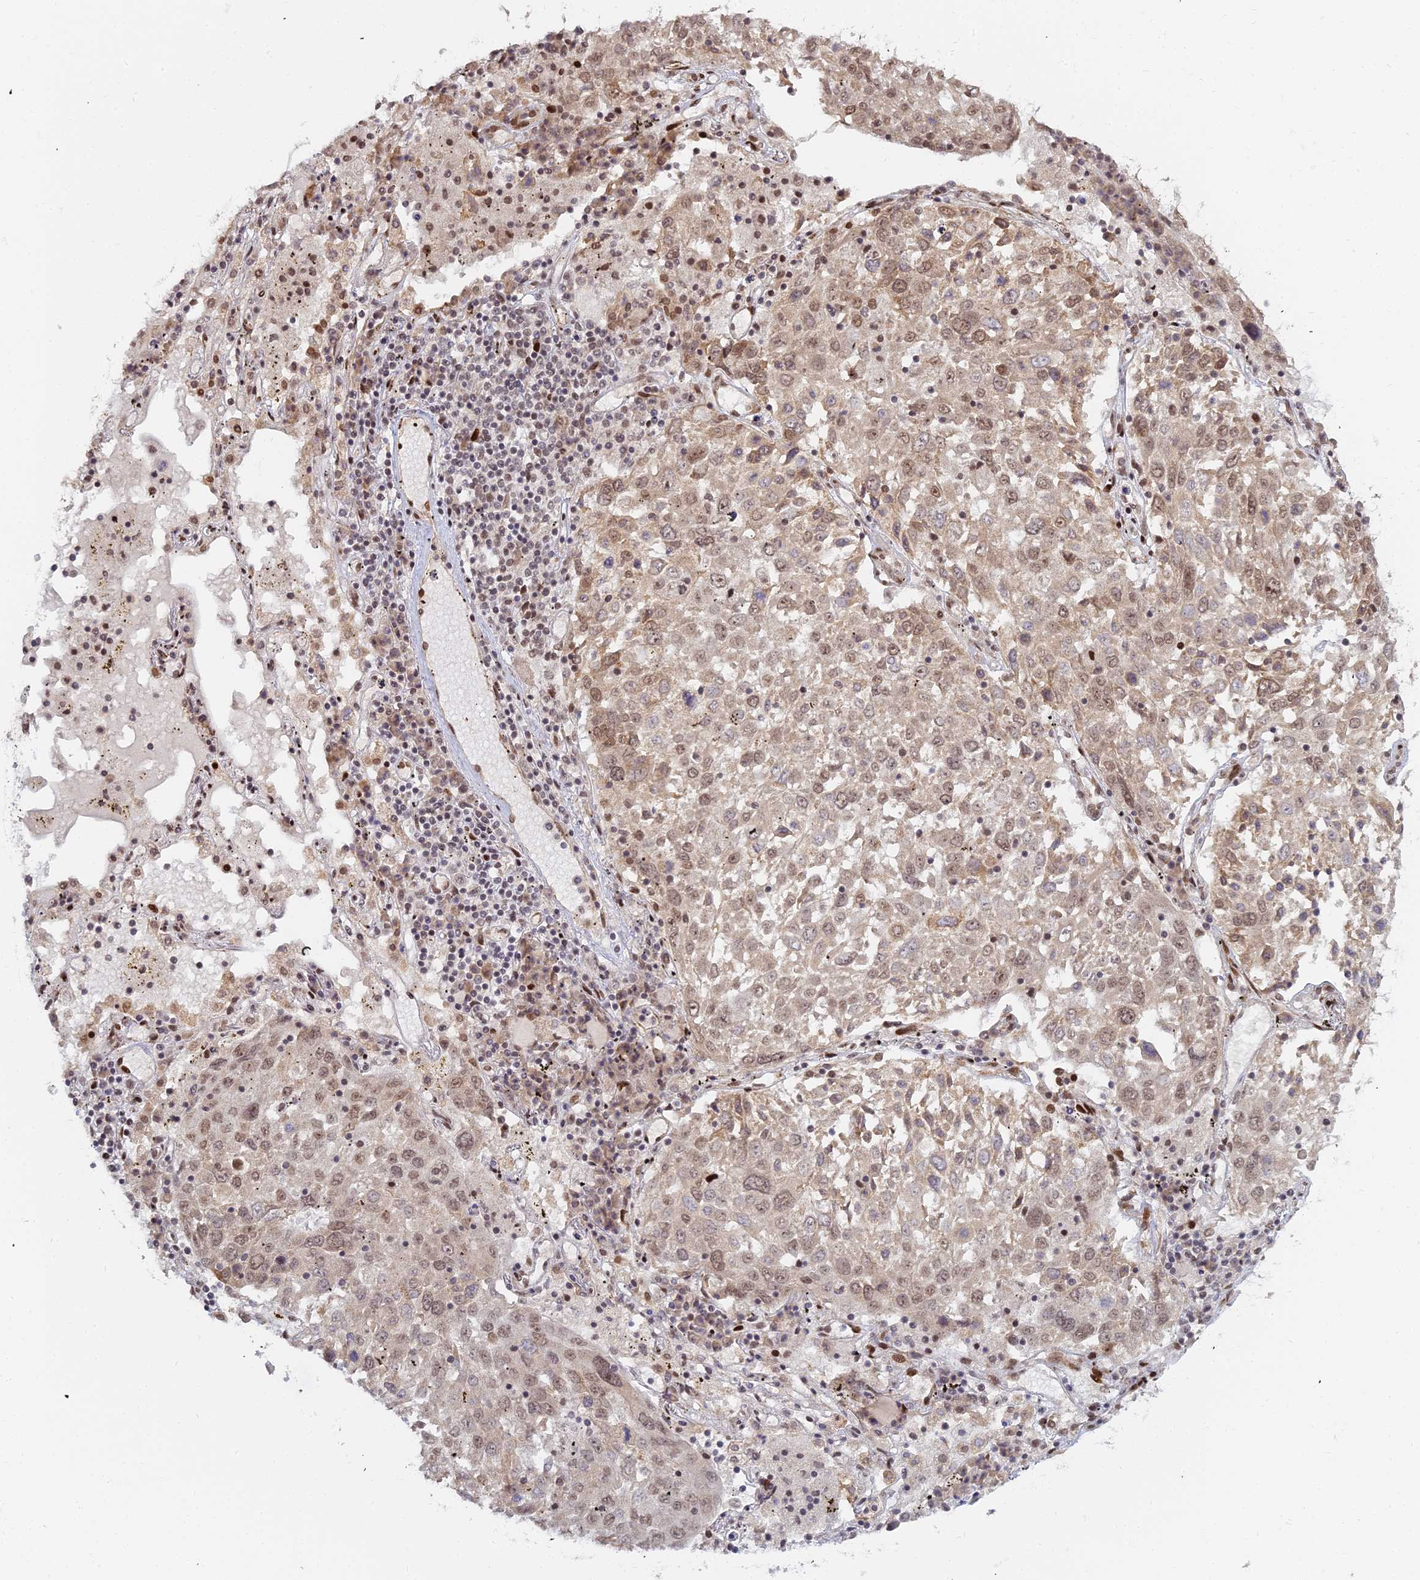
{"staining": {"intensity": "moderate", "quantity": ">75%", "location": "nuclear"}, "tissue": "lung cancer", "cell_type": "Tumor cells", "image_type": "cancer", "snomed": [{"axis": "morphology", "description": "Squamous cell carcinoma, NOS"}, {"axis": "topography", "description": "Lung"}], "caption": "A brown stain highlights moderate nuclear positivity of a protein in human lung cancer (squamous cell carcinoma) tumor cells.", "gene": "ABCA2", "patient": {"sex": "male", "age": 65}}